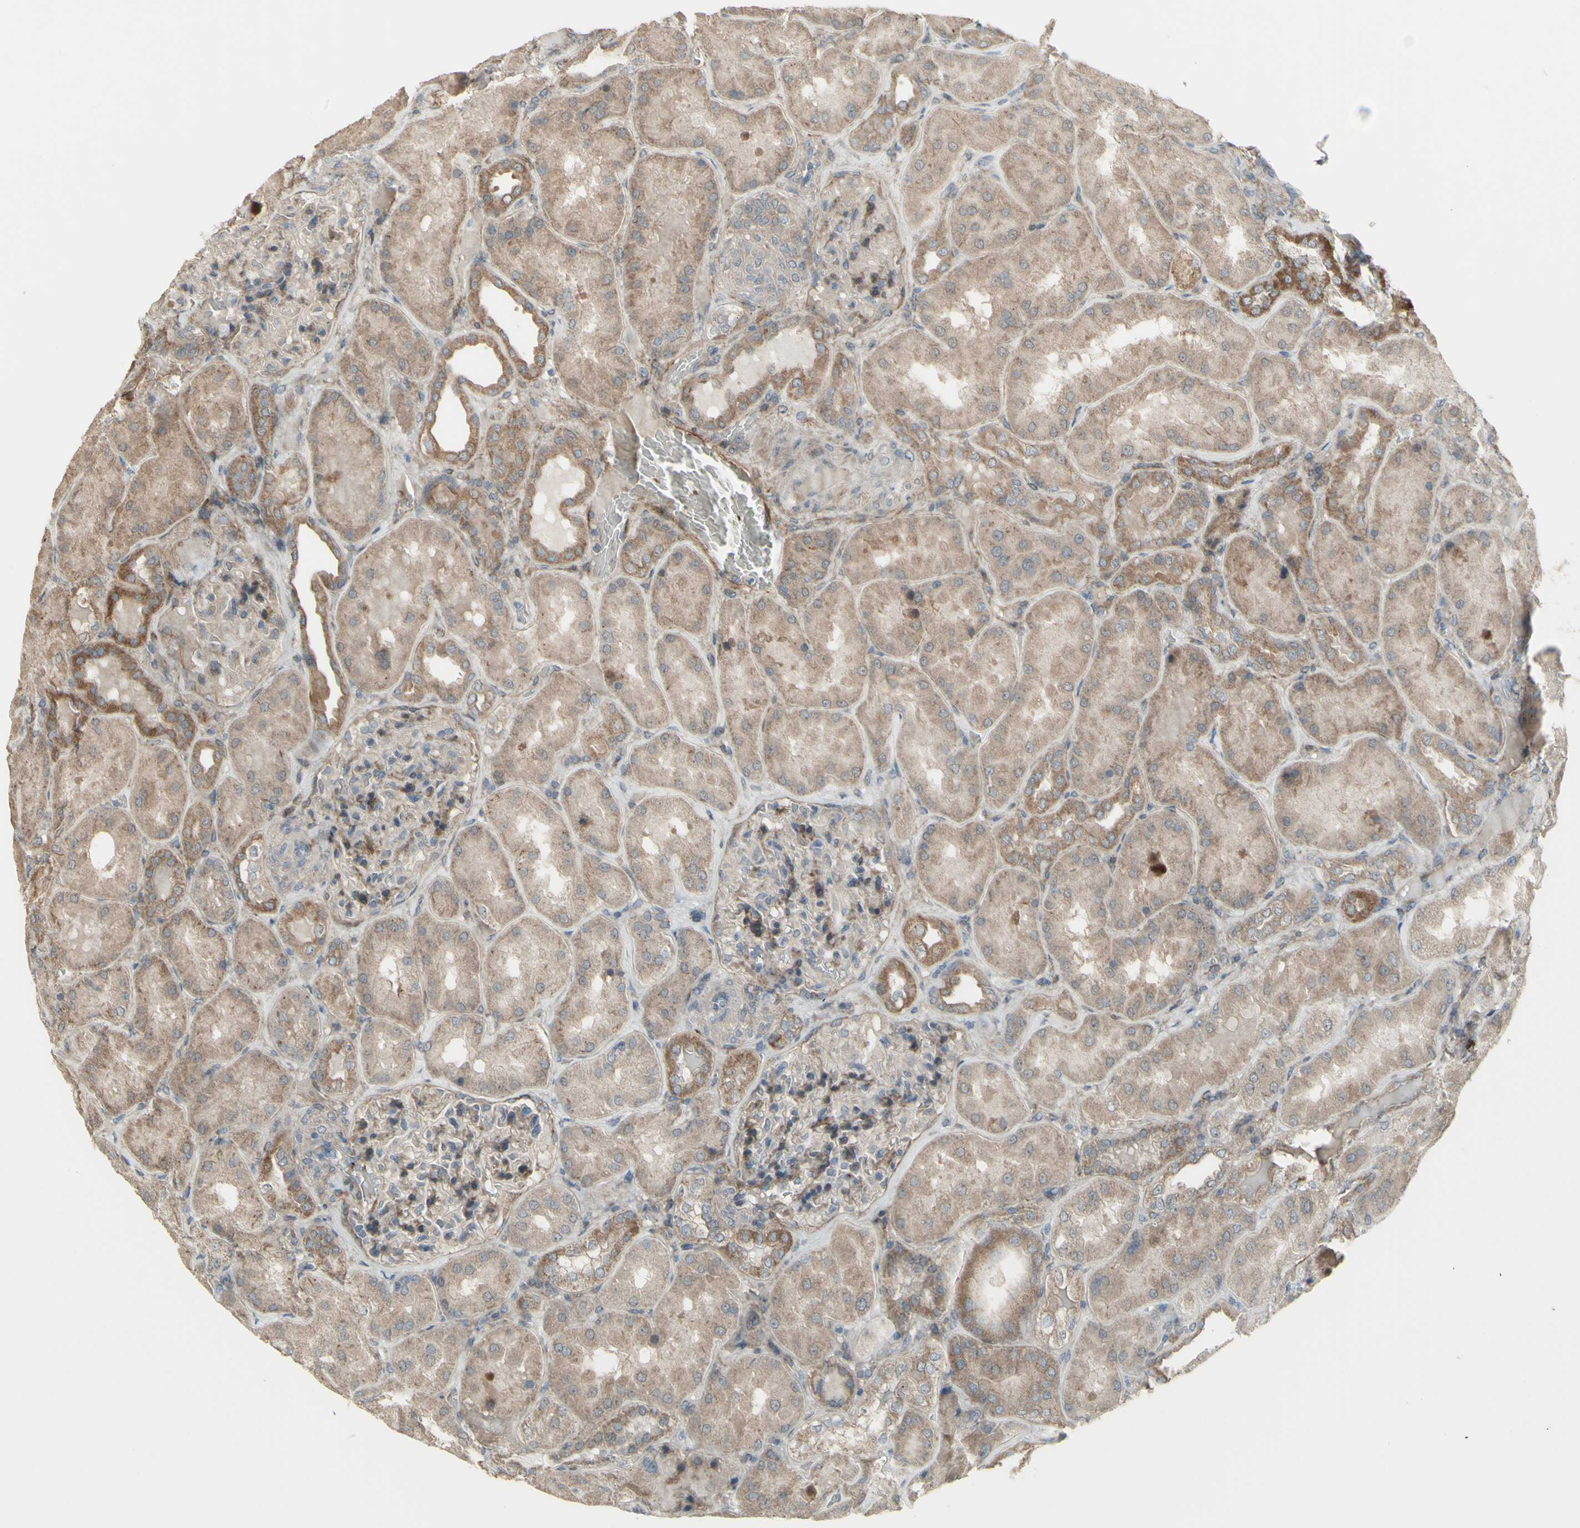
{"staining": {"intensity": "moderate", "quantity": "<25%", "location": "cytoplasmic/membranous"}, "tissue": "kidney", "cell_type": "Cells in glomeruli", "image_type": "normal", "snomed": [{"axis": "morphology", "description": "Normal tissue, NOS"}, {"axis": "topography", "description": "Kidney"}], "caption": "This image reveals IHC staining of benign kidney, with low moderate cytoplasmic/membranous staining in approximately <25% of cells in glomeruli.", "gene": "GRAMD1B", "patient": {"sex": "female", "age": 56}}